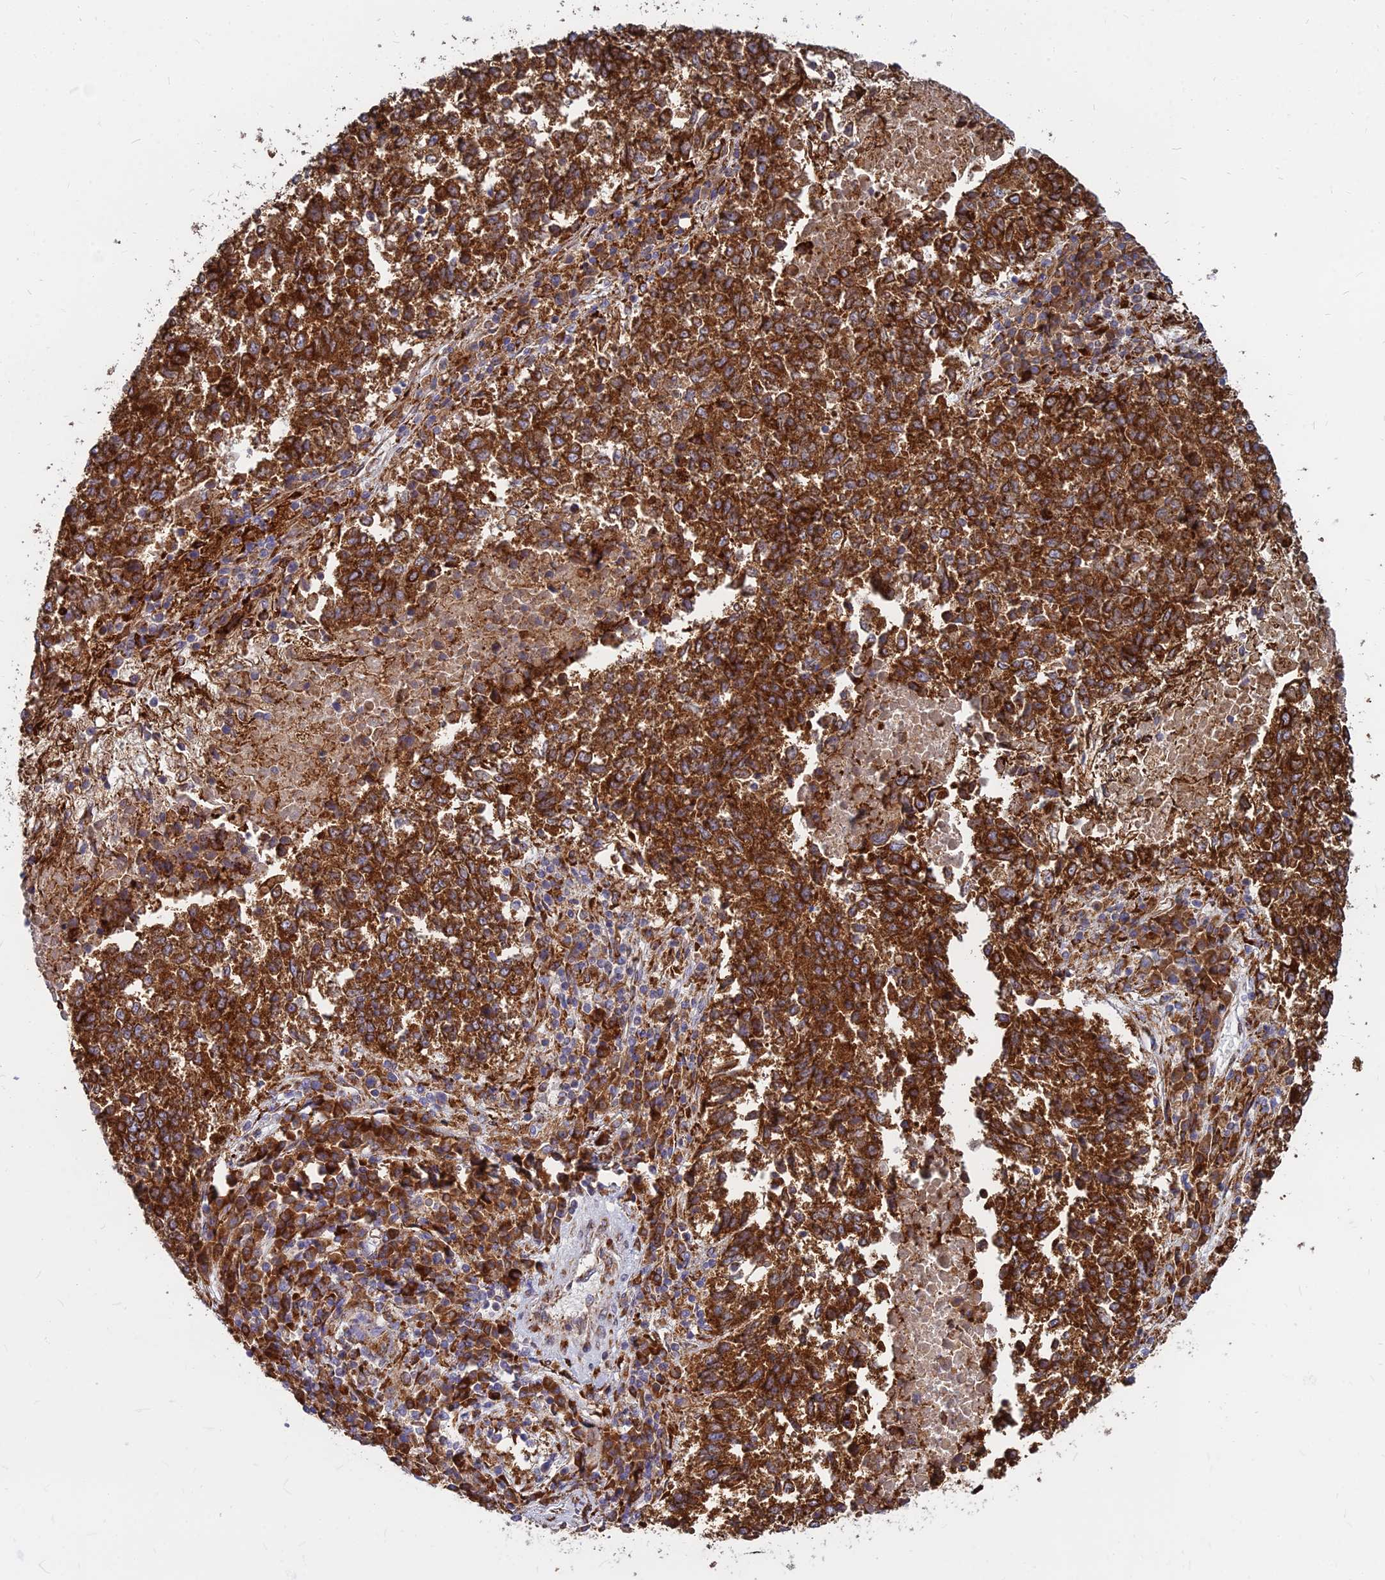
{"staining": {"intensity": "strong", "quantity": ">75%", "location": "cytoplasmic/membranous"}, "tissue": "lung cancer", "cell_type": "Tumor cells", "image_type": "cancer", "snomed": [{"axis": "morphology", "description": "Squamous cell carcinoma, NOS"}, {"axis": "topography", "description": "Lung"}], "caption": "DAB immunohistochemical staining of lung cancer (squamous cell carcinoma) displays strong cytoplasmic/membranous protein positivity in about >75% of tumor cells.", "gene": "CCT6B", "patient": {"sex": "male", "age": 73}}